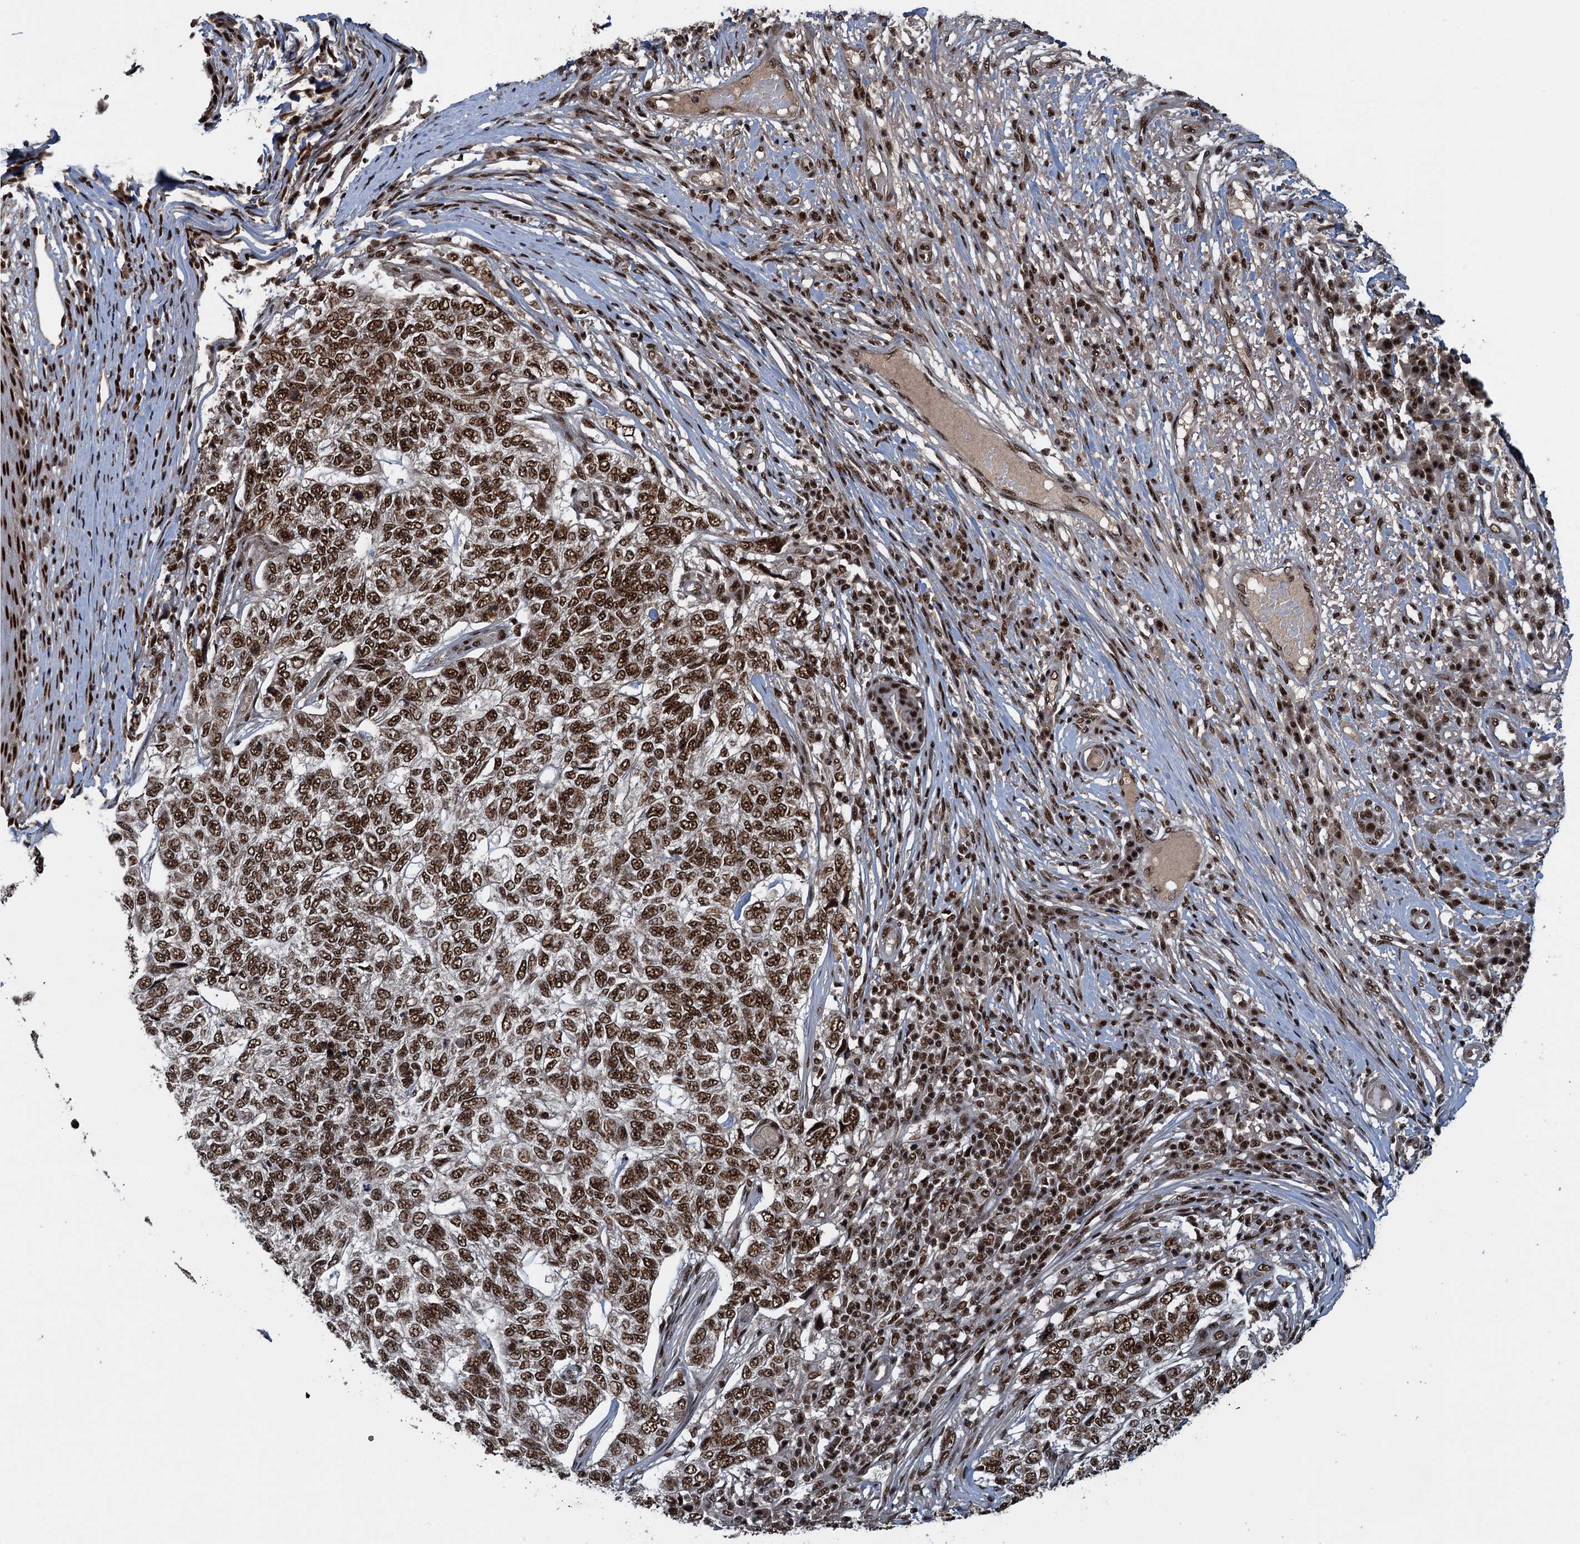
{"staining": {"intensity": "strong", "quantity": ">75%", "location": "nuclear"}, "tissue": "skin cancer", "cell_type": "Tumor cells", "image_type": "cancer", "snomed": [{"axis": "morphology", "description": "Basal cell carcinoma"}, {"axis": "topography", "description": "Skin"}], "caption": "A high-resolution photomicrograph shows immunohistochemistry staining of basal cell carcinoma (skin), which displays strong nuclear positivity in approximately >75% of tumor cells. The staining was performed using DAB, with brown indicating positive protein expression. Nuclei are stained blue with hematoxylin.", "gene": "ZC3H18", "patient": {"sex": "female", "age": 65}}